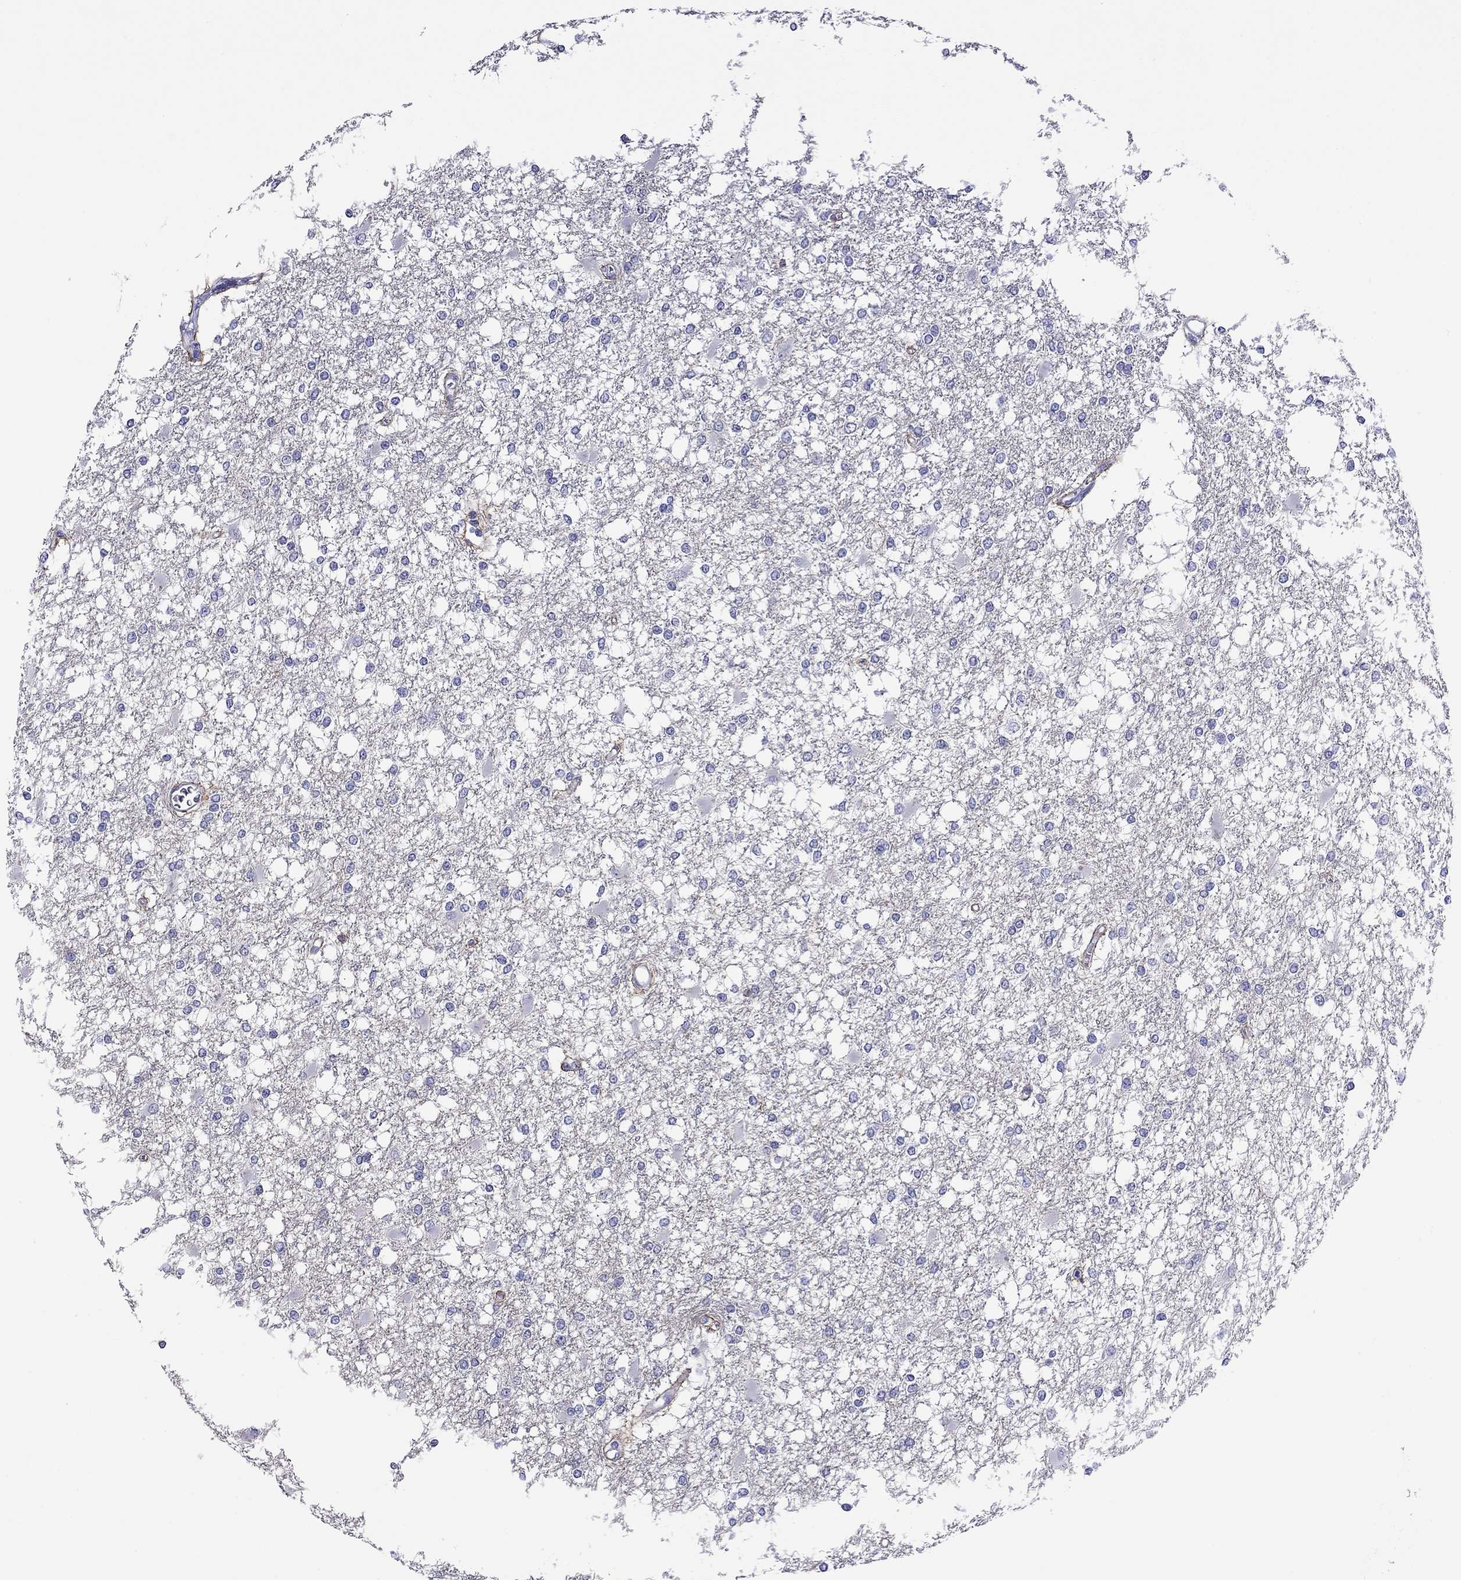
{"staining": {"intensity": "negative", "quantity": "none", "location": "none"}, "tissue": "glioma", "cell_type": "Tumor cells", "image_type": "cancer", "snomed": [{"axis": "morphology", "description": "Glioma, malignant, High grade"}, {"axis": "topography", "description": "Cerebral cortex"}], "caption": "Immunohistochemistry (IHC) image of human glioma stained for a protein (brown), which reveals no positivity in tumor cells.", "gene": "KIAA2012", "patient": {"sex": "male", "age": 79}}